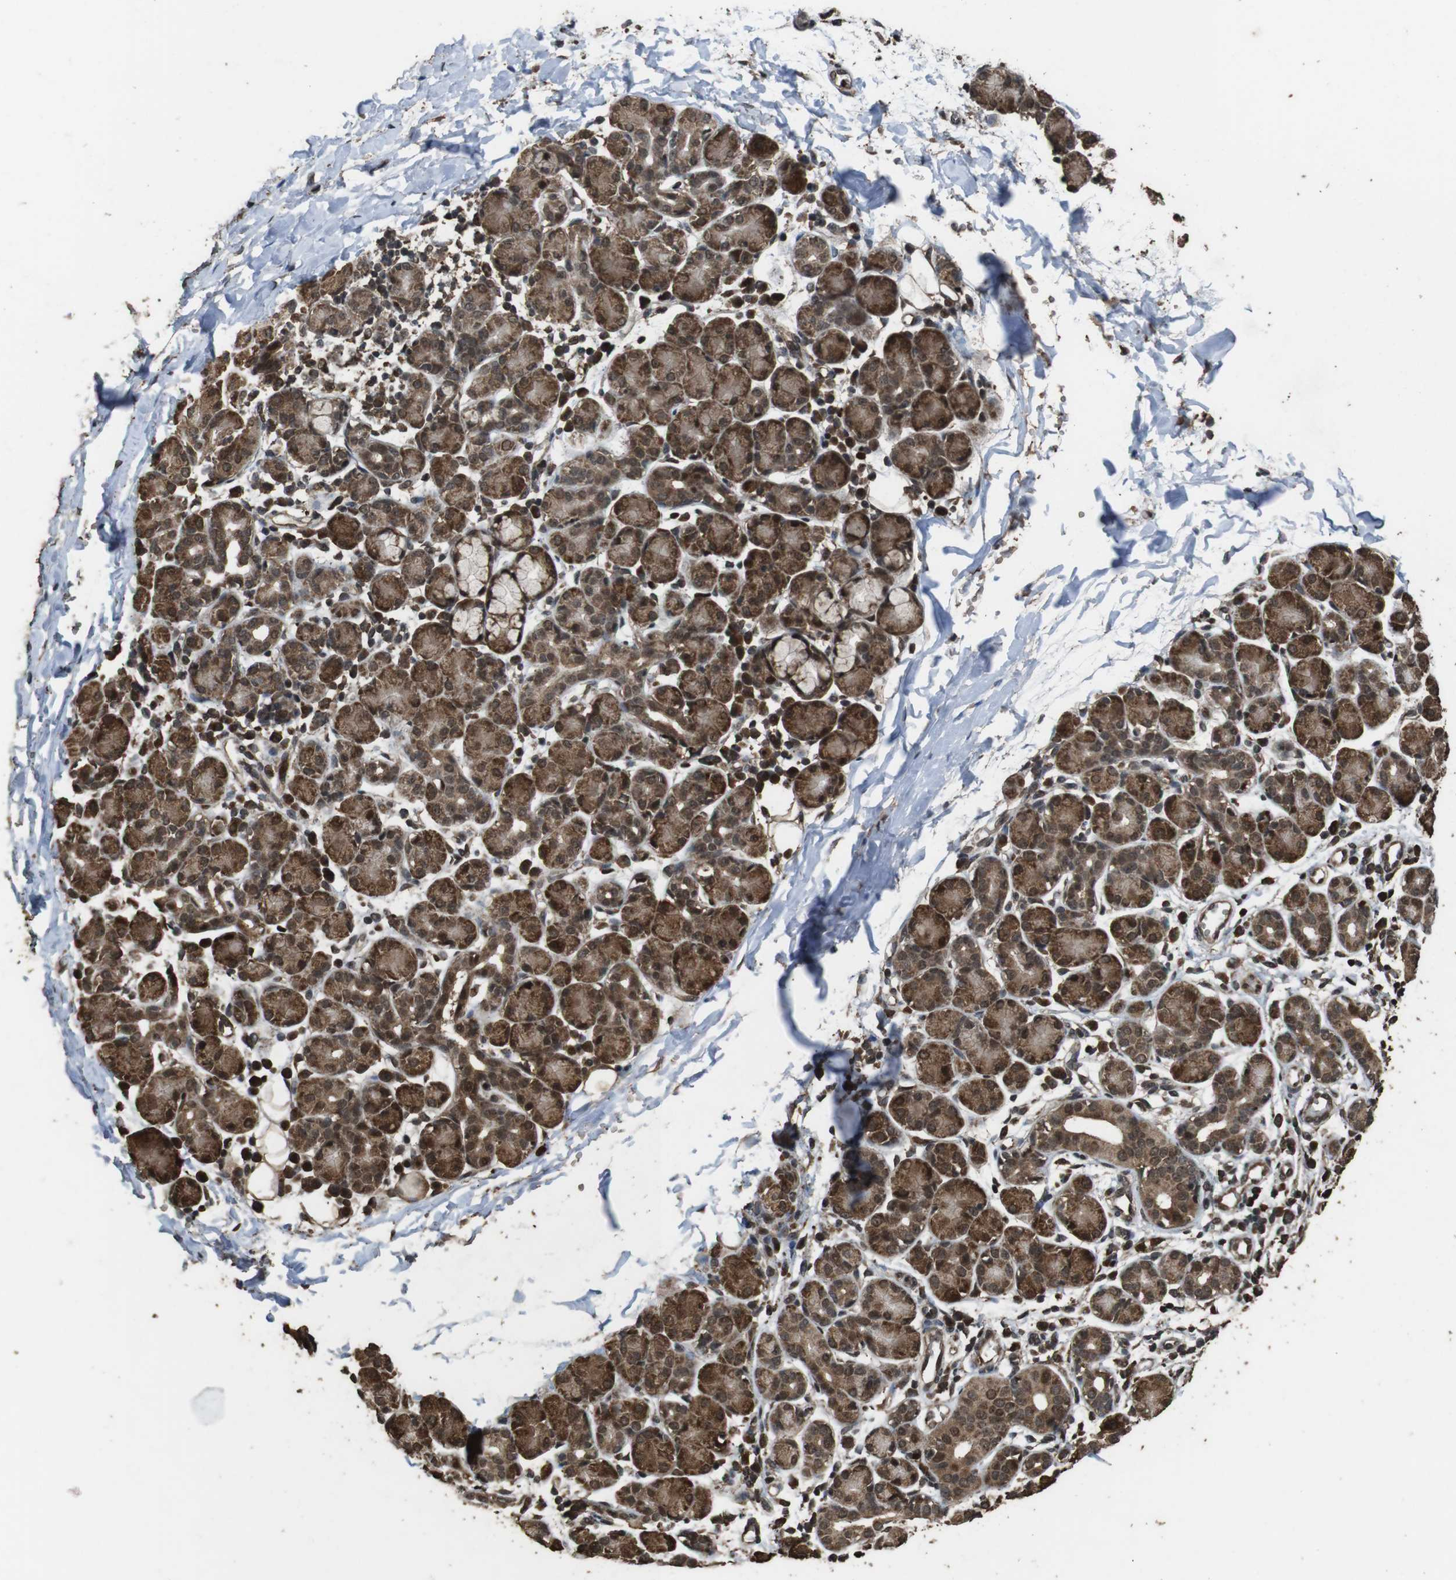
{"staining": {"intensity": "strong", "quantity": ">75%", "location": "cytoplasmic/membranous,nuclear"}, "tissue": "salivary gland", "cell_type": "Glandular cells", "image_type": "normal", "snomed": [{"axis": "morphology", "description": "Normal tissue, NOS"}, {"axis": "morphology", "description": "Inflammation, NOS"}, {"axis": "topography", "description": "Lymph node"}, {"axis": "topography", "description": "Salivary gland"}], "caption": "Protein staining demonstrates strong cytoplasmic/membranous,nuclear staining in about >75% of glandular cells in normal salivary gland. (Stains: DAB in brown, nuclei in blue, Microscopy: brightfield microscopy at high magnification).", "gene": "RRAS2", "patient": {"sex": "male", "age": 3}}